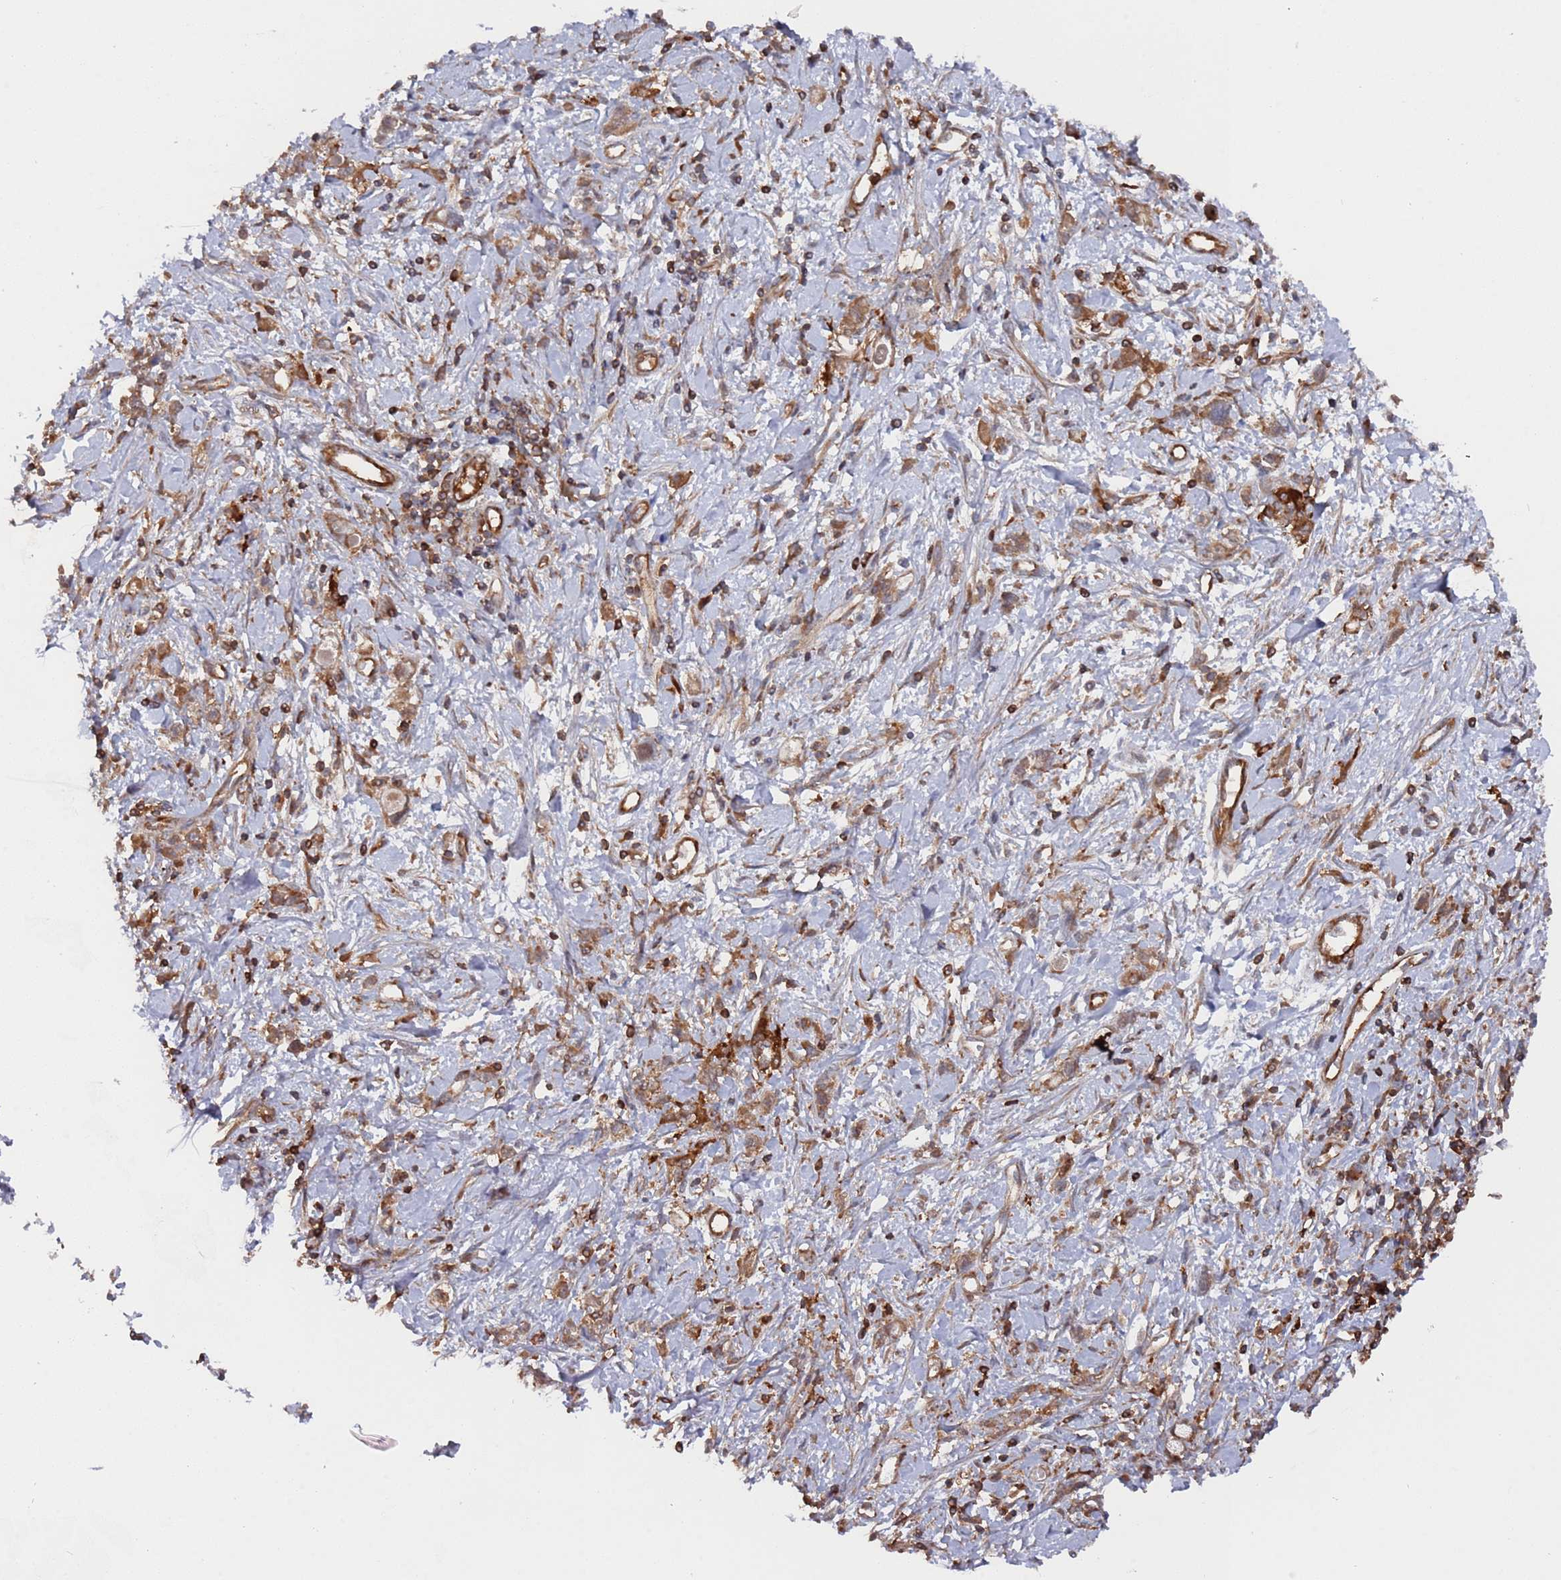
{"staining": {"intensity": "moderate", "quantity": ">75%", "location": "cytoplasmic/membranous"}, "tissue": "stomach cancer", "cell_type": "Tumor cells", "image_type": "cancer", "snomed": [{"axis": "morphology", "description": "Adenocarcinoma, NOS"}, {"axis": "topography", "description": "Stomach"}], "caption": "Protein expression analysis of human stomach adenocarcinoma reveals moderate cytoplasmic/membranous expression in approximately >75% of tumor cells.", "gene": "DDX60", "patient": {"sex": "female", "age": 76}}